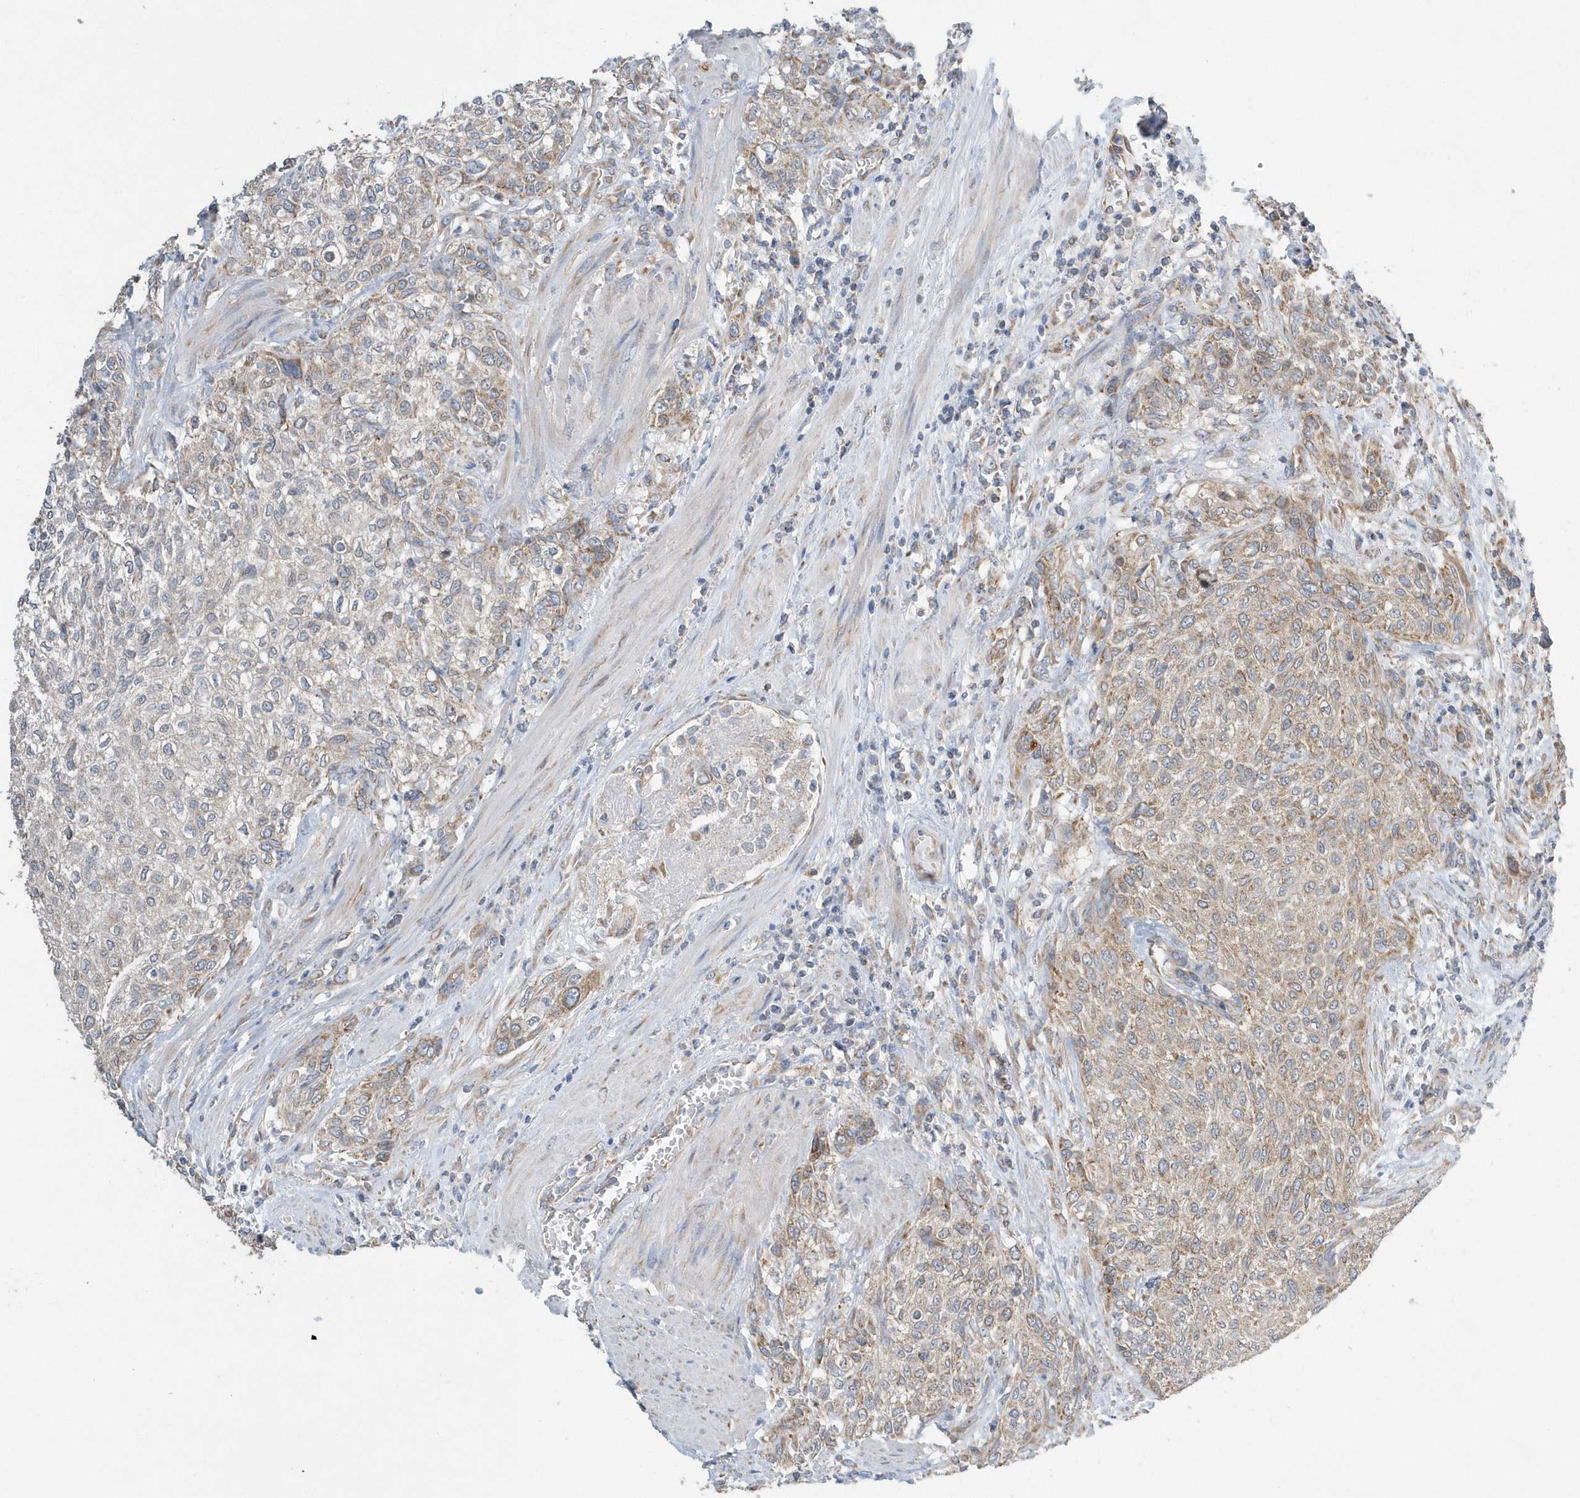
{"staining": {"intensity": "moderate", "quantity": ">75%", "location": "cytoplasmic/membranous"}, "tissue": "urothelial cancer", "cell_type": "Tumor cells", "image_type": "cancer", "snomed": [{"axis": "morphology", "description": "Urothelial carcinoma, High grade"}, {"axis": "topography", "description": "Urinary bladder"}], "caption": "IHC histopathology image of neoplastic tissue: urothelial cancer stained using immunohistochemistry (IHC) exhibits medium levels of moderate protein expression localized specifically in the cytoplasmic/membranous of tumor cells, appearing as a cytoplasmic/membranous brown color.", "gene": "SPATA5", "patient": {"sex": "male", "age": 35}}